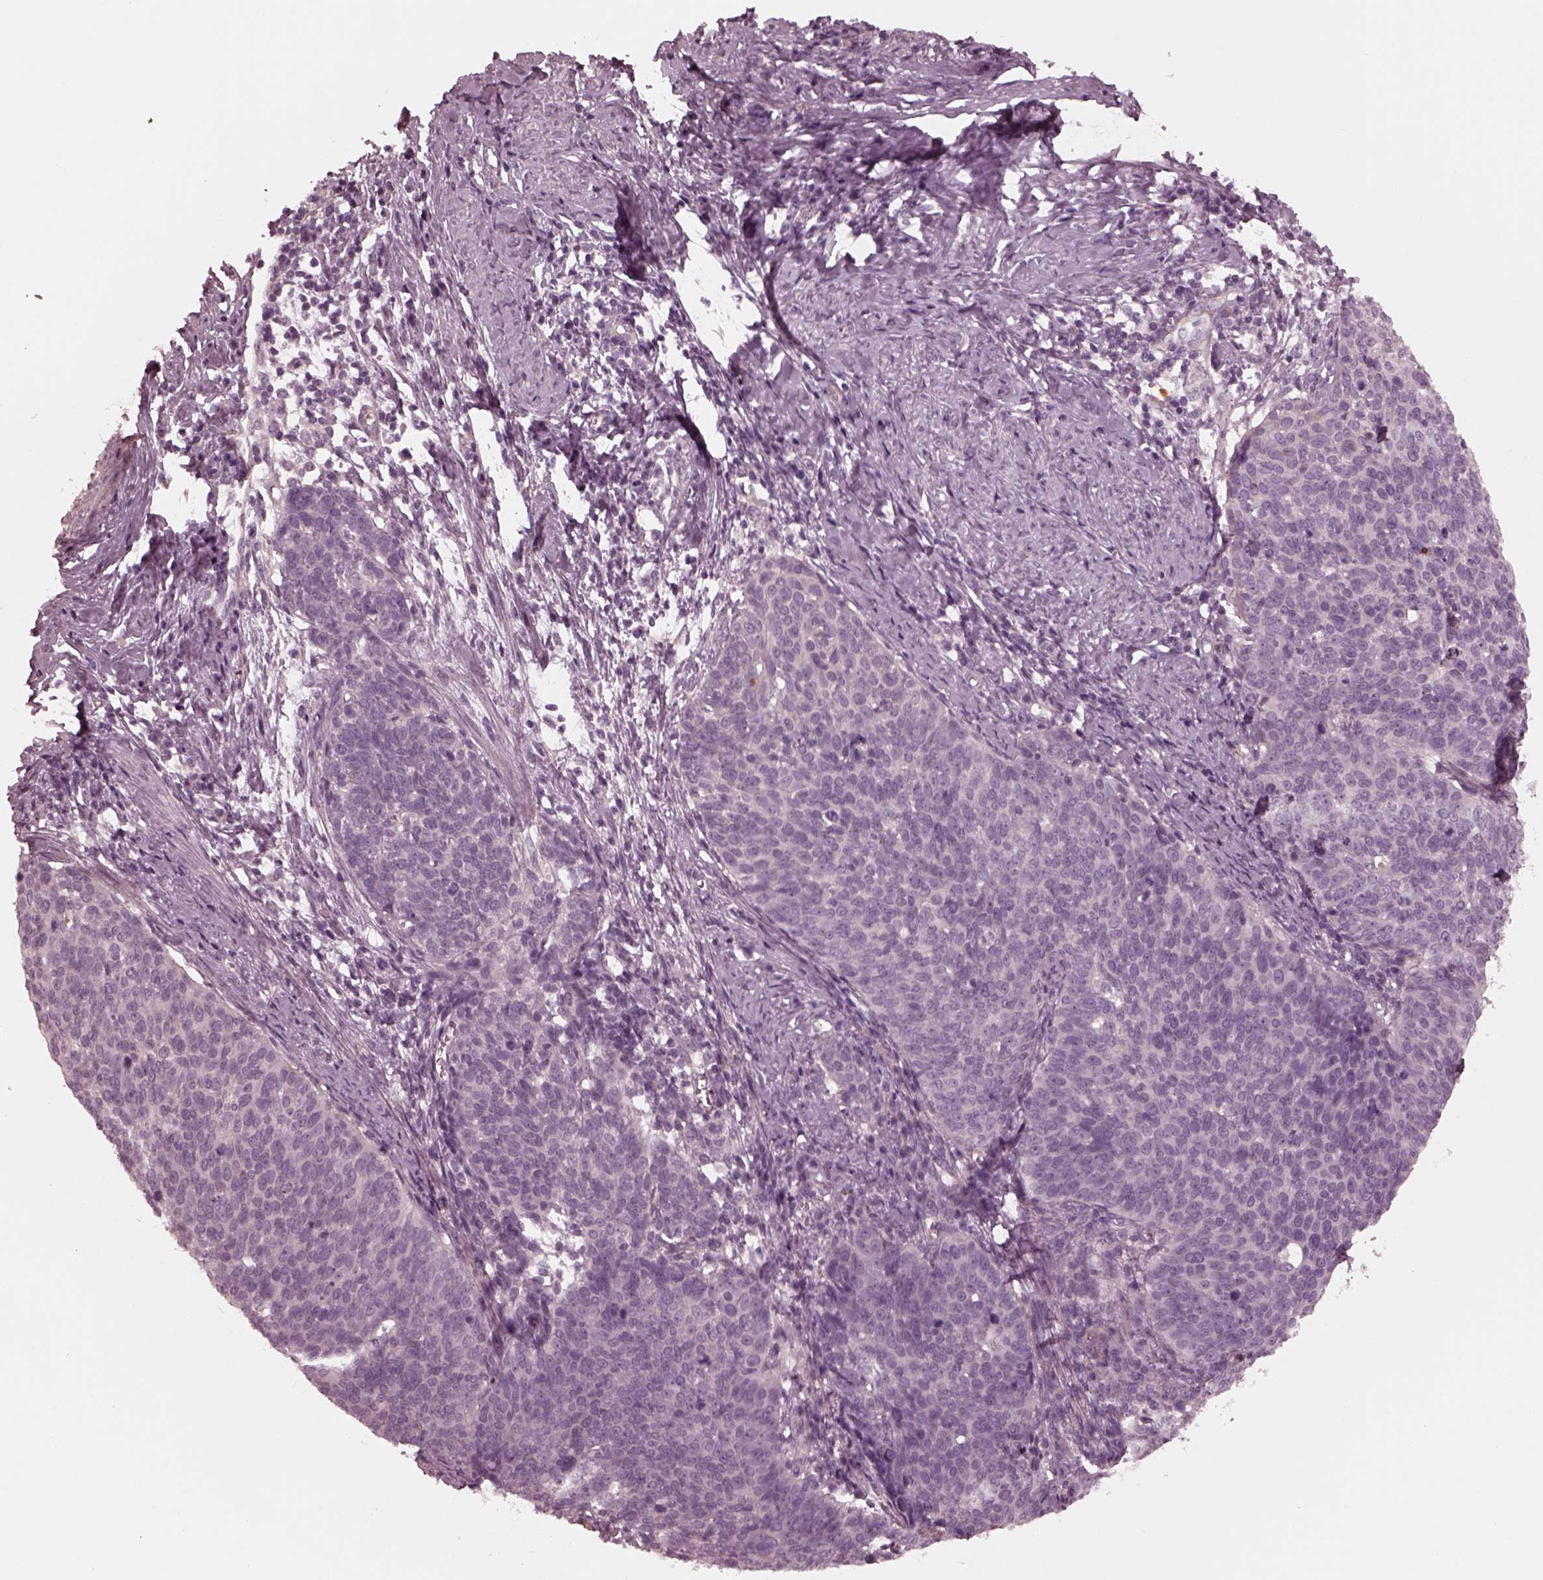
{"staining": {"intensity": "negative", "quantity": "none", "location": "none"}, "tissue": "cervical cancer", "cell_type": "Tumor cells", "image_type": "cancer", "snomed": [{"axis": "morphology", "description": "Normal tissue, NOS"}, {"axis": "morphology", "description": "Squamous cell carcinoma, NOS"}, {"axis": "topography", "description": "Cervix"}], "caption": "Immunohistochemical staining of cervical cancer (squamous cell carcinoma) reveals no significant expression in tumor cells.", "gene": "KIF6", "patient": {"sex": "female", "age": 39}}